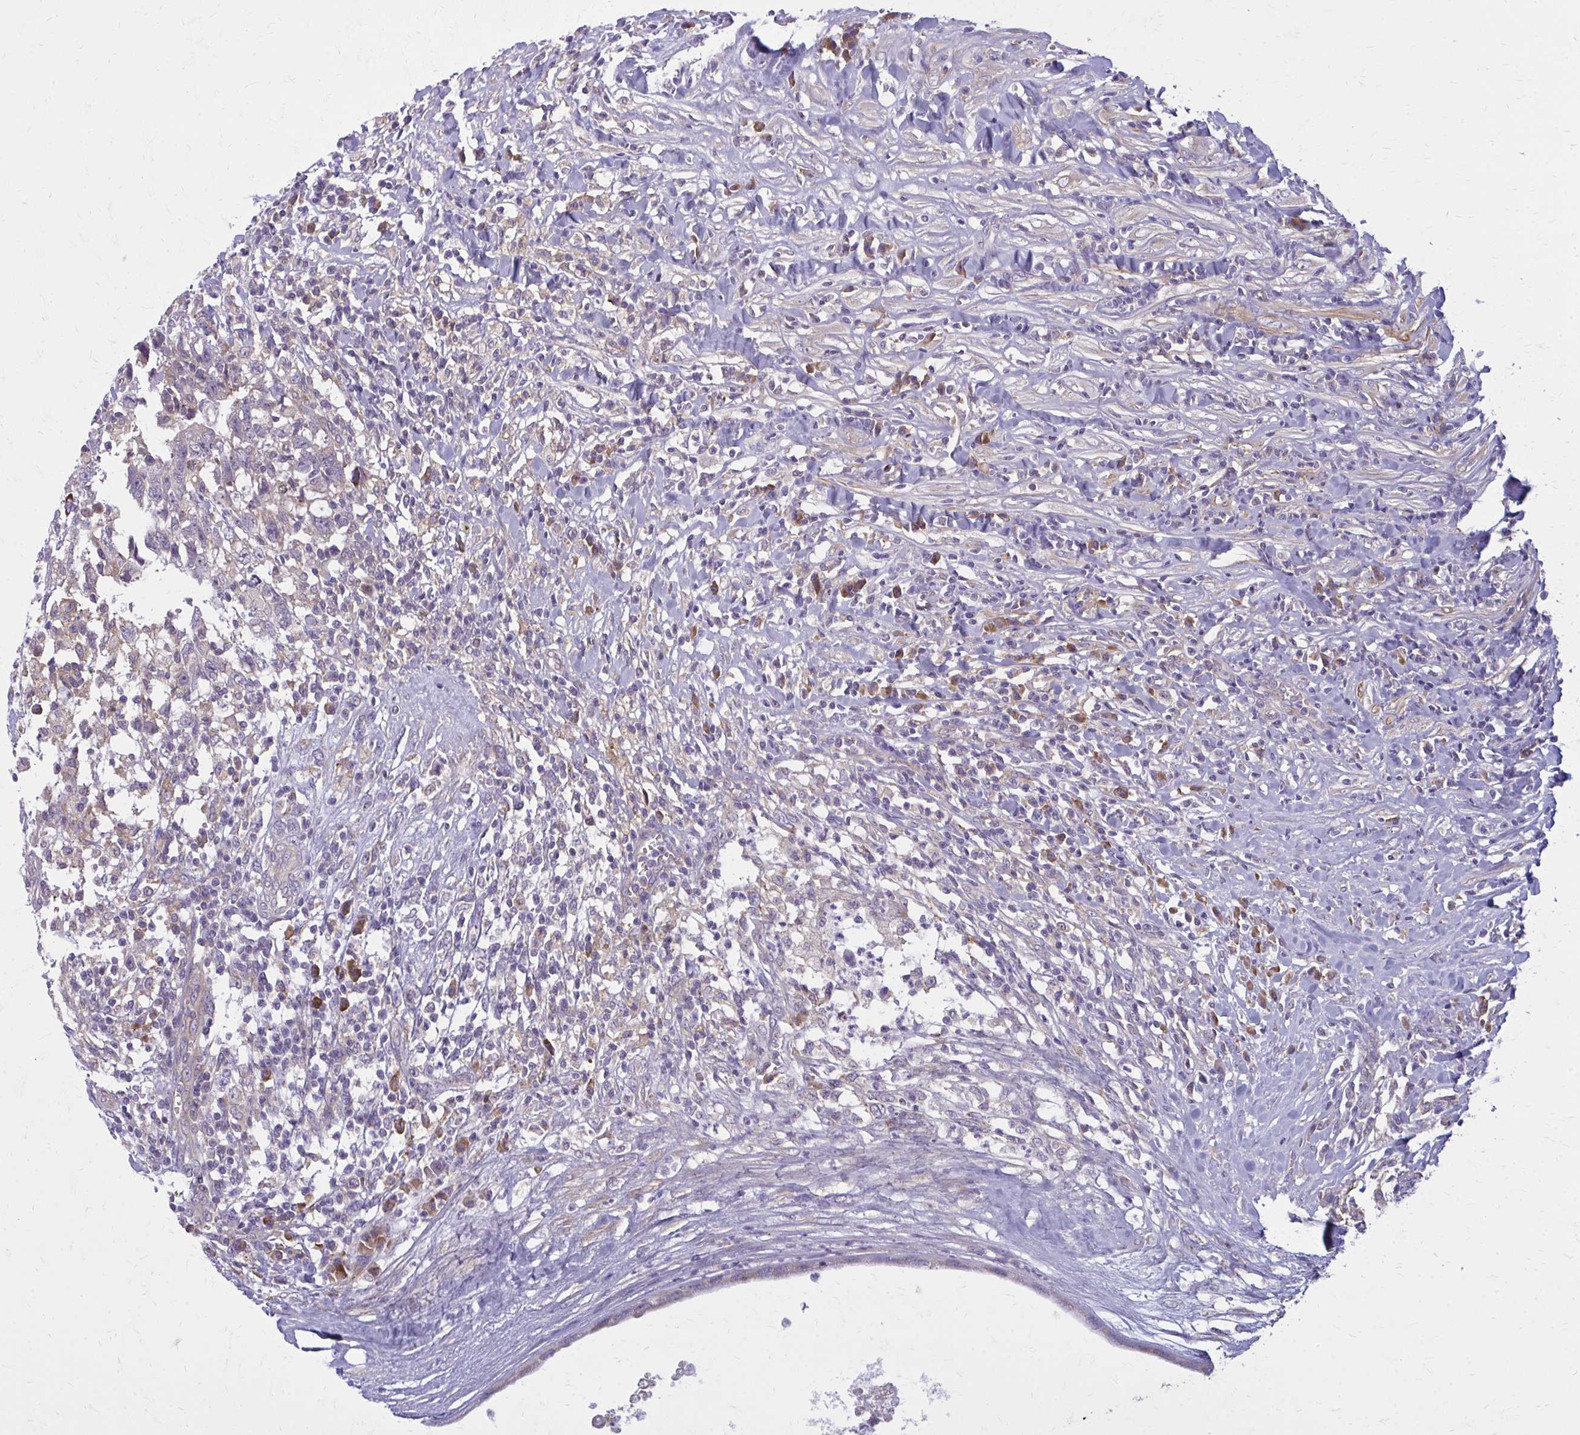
{"staining": {"intensity": "negative", "quantity": "none", "location": "none"}, "tissue": "testis cancer", "cell_type": "Tumor cells", "image_type": "cancer", "snomed": [{"axis": "morphology", "description": "Seminoma, NOS"}, {"axis": "morphology", "description": "Carcinoma, Embryonal, NOS"}, {"axis": "topography", "description": "Testis"}], "caption": "High power microscopy image of an IHC image of testis embryonal carcinoma, revealing no significant staining in tumor cells. (DAB immunohistochemistry visualized using brightfield microscopy, high magnification).", "gene": "CEMP1", "patient": {"sex": "male", "age": 29}}